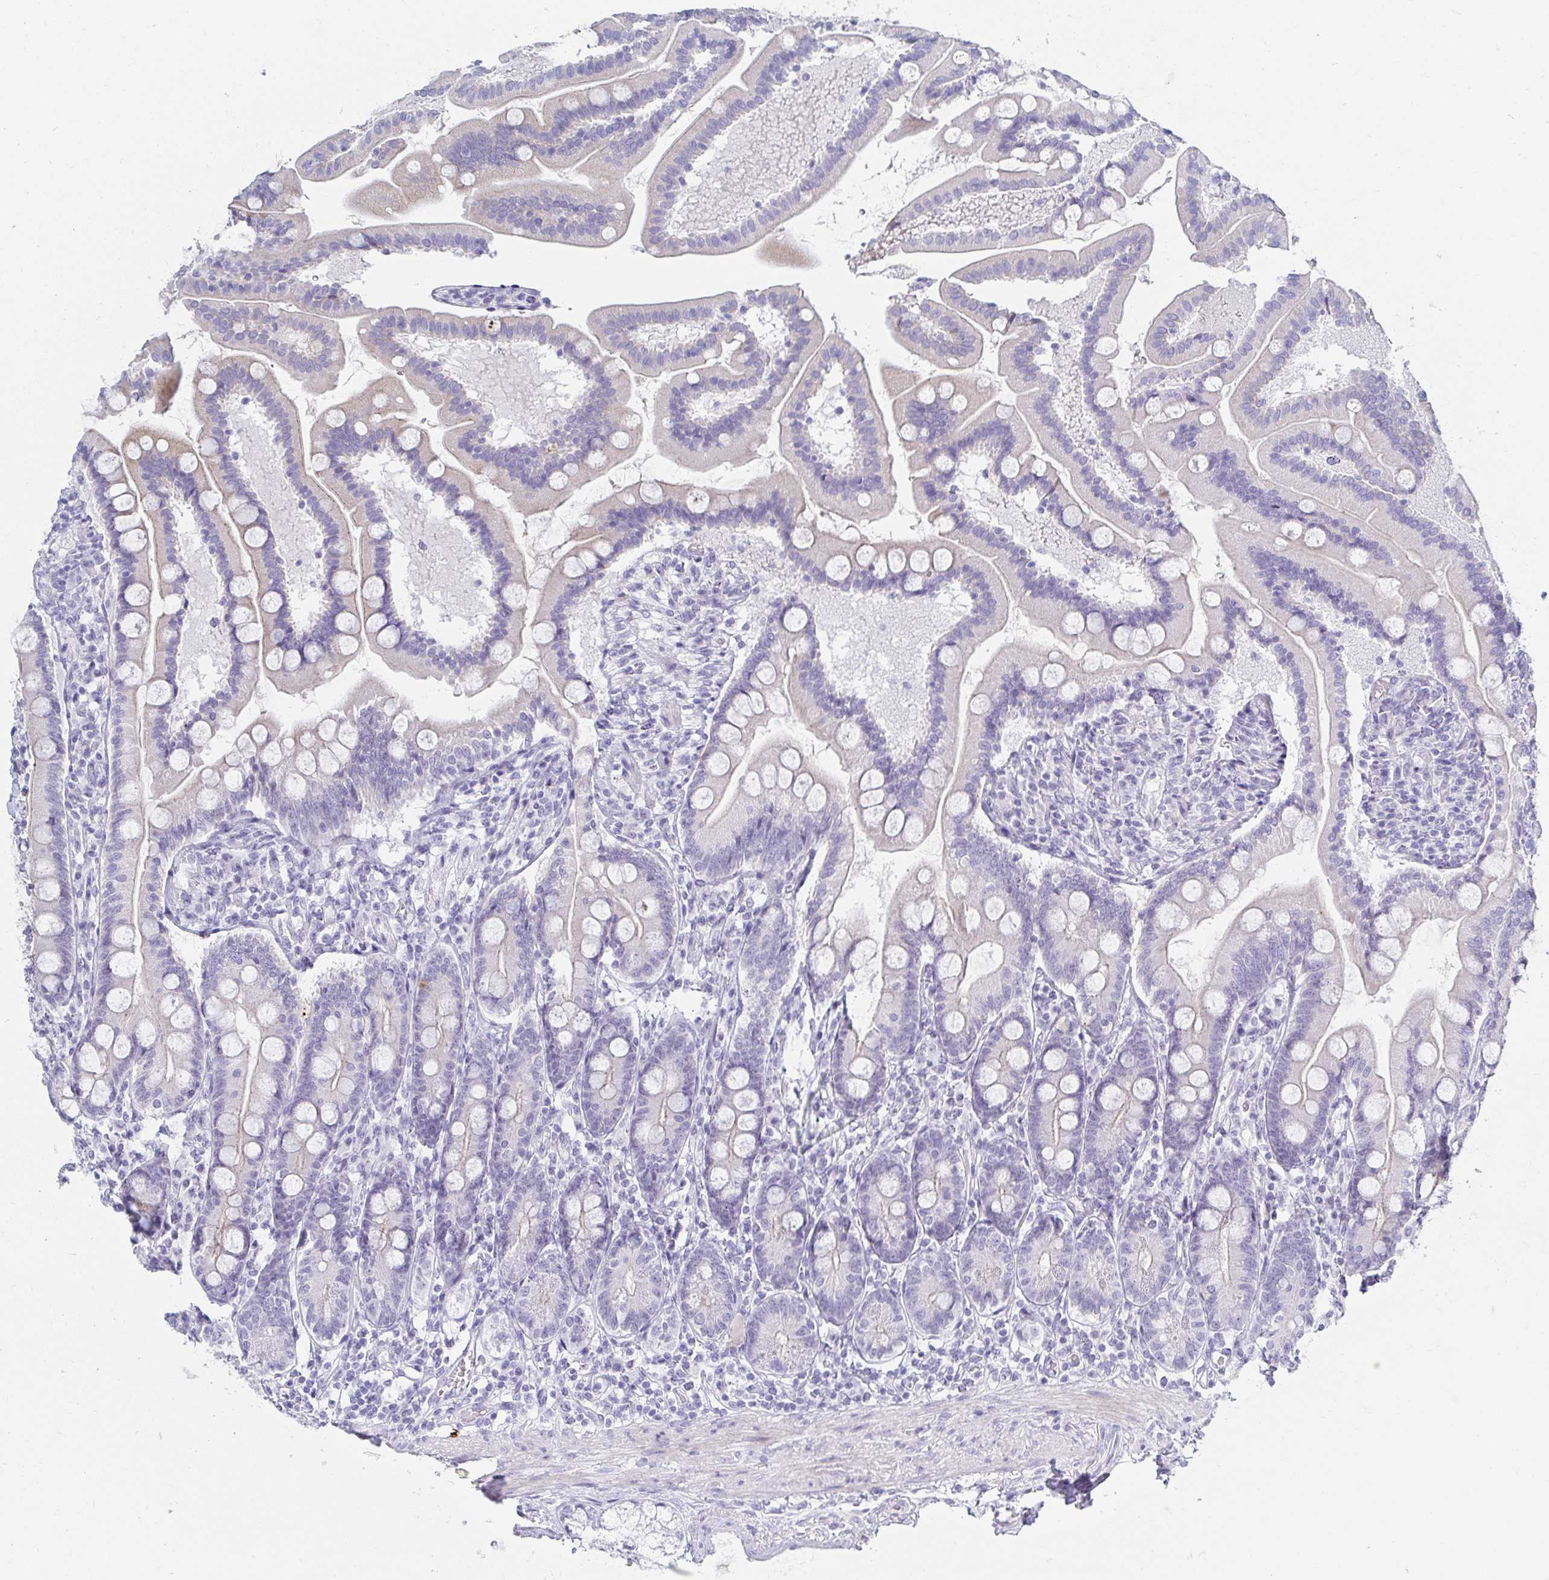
{"staining": {"intensity": "weak", "quantity": "<25%", "location": "cytoplasmic/membranous"}, "tissue": "duodenum", "cell_type": "Glandular cells", "image_type": "normal", "snomed": [{"axis": "morphology", "description": "Normal tissue, NOS"}, {"axis": "topography", "description": "Duodenum"}], "caption": "A high-resolution histopathology image shows immunohistochemistry staining of normal duodenum, which displays no significant positivity in glandular cells.", "gene": "OR10K1", "patient": {"sex": "female", "age": 67}}